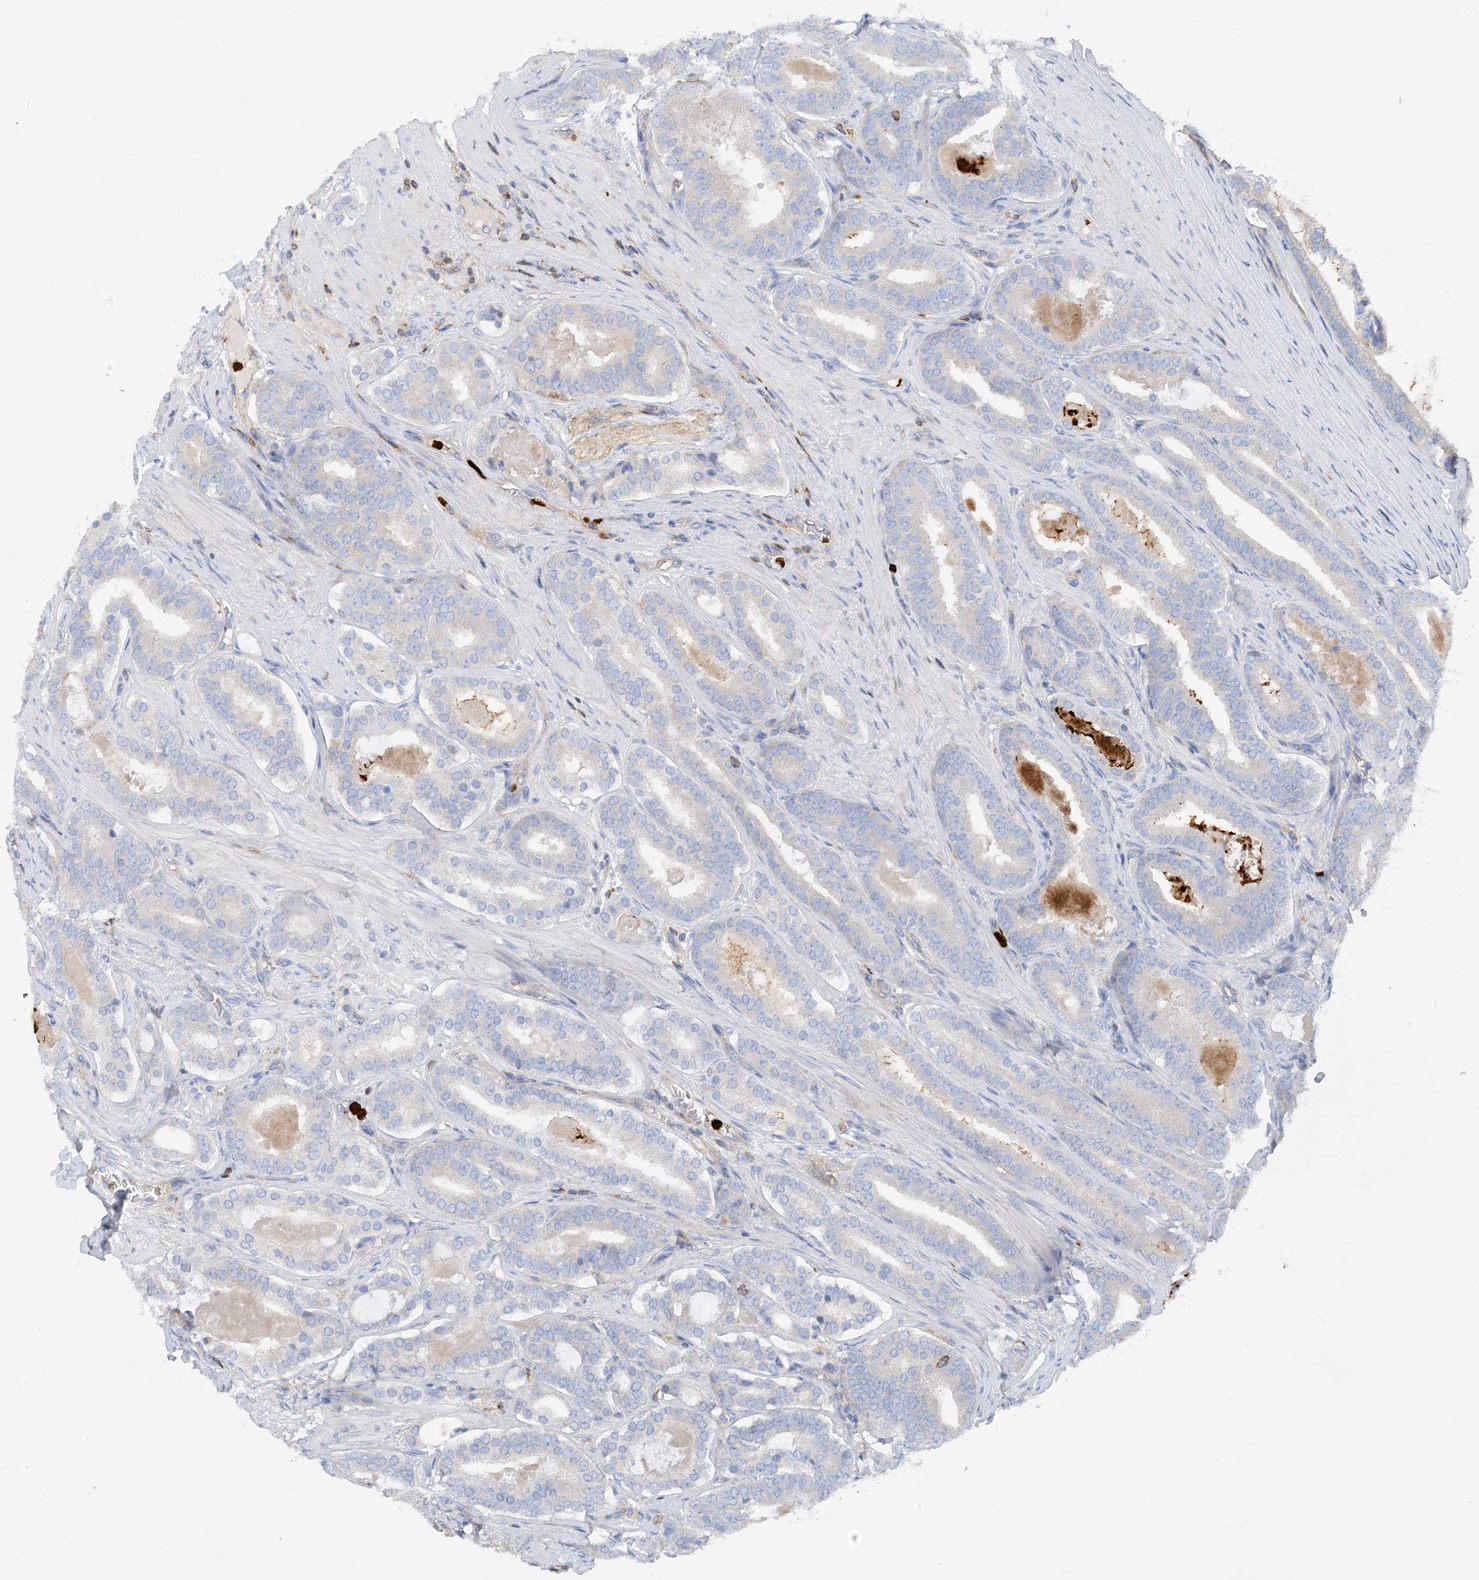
{"staining": {"intensity": "negative", "quantity": "none", "location": "none"}, "tissue": "prostate cancer", "cell_type": "Tumor cells", "image_type": "cancer", "snomed": [{"axis": "morphology", "description": "Adenocarcinoma, High grade"}, {"axis": "topography", "description": "Prostate"}], "caption": "A micrograph of prostate cancer (adenocarcinoma (high-grade)) stained for a protein shows no brown staining in tumor cells.", "gene": "PHACTR2", "patient": {"sex": "male", "age": 60}}